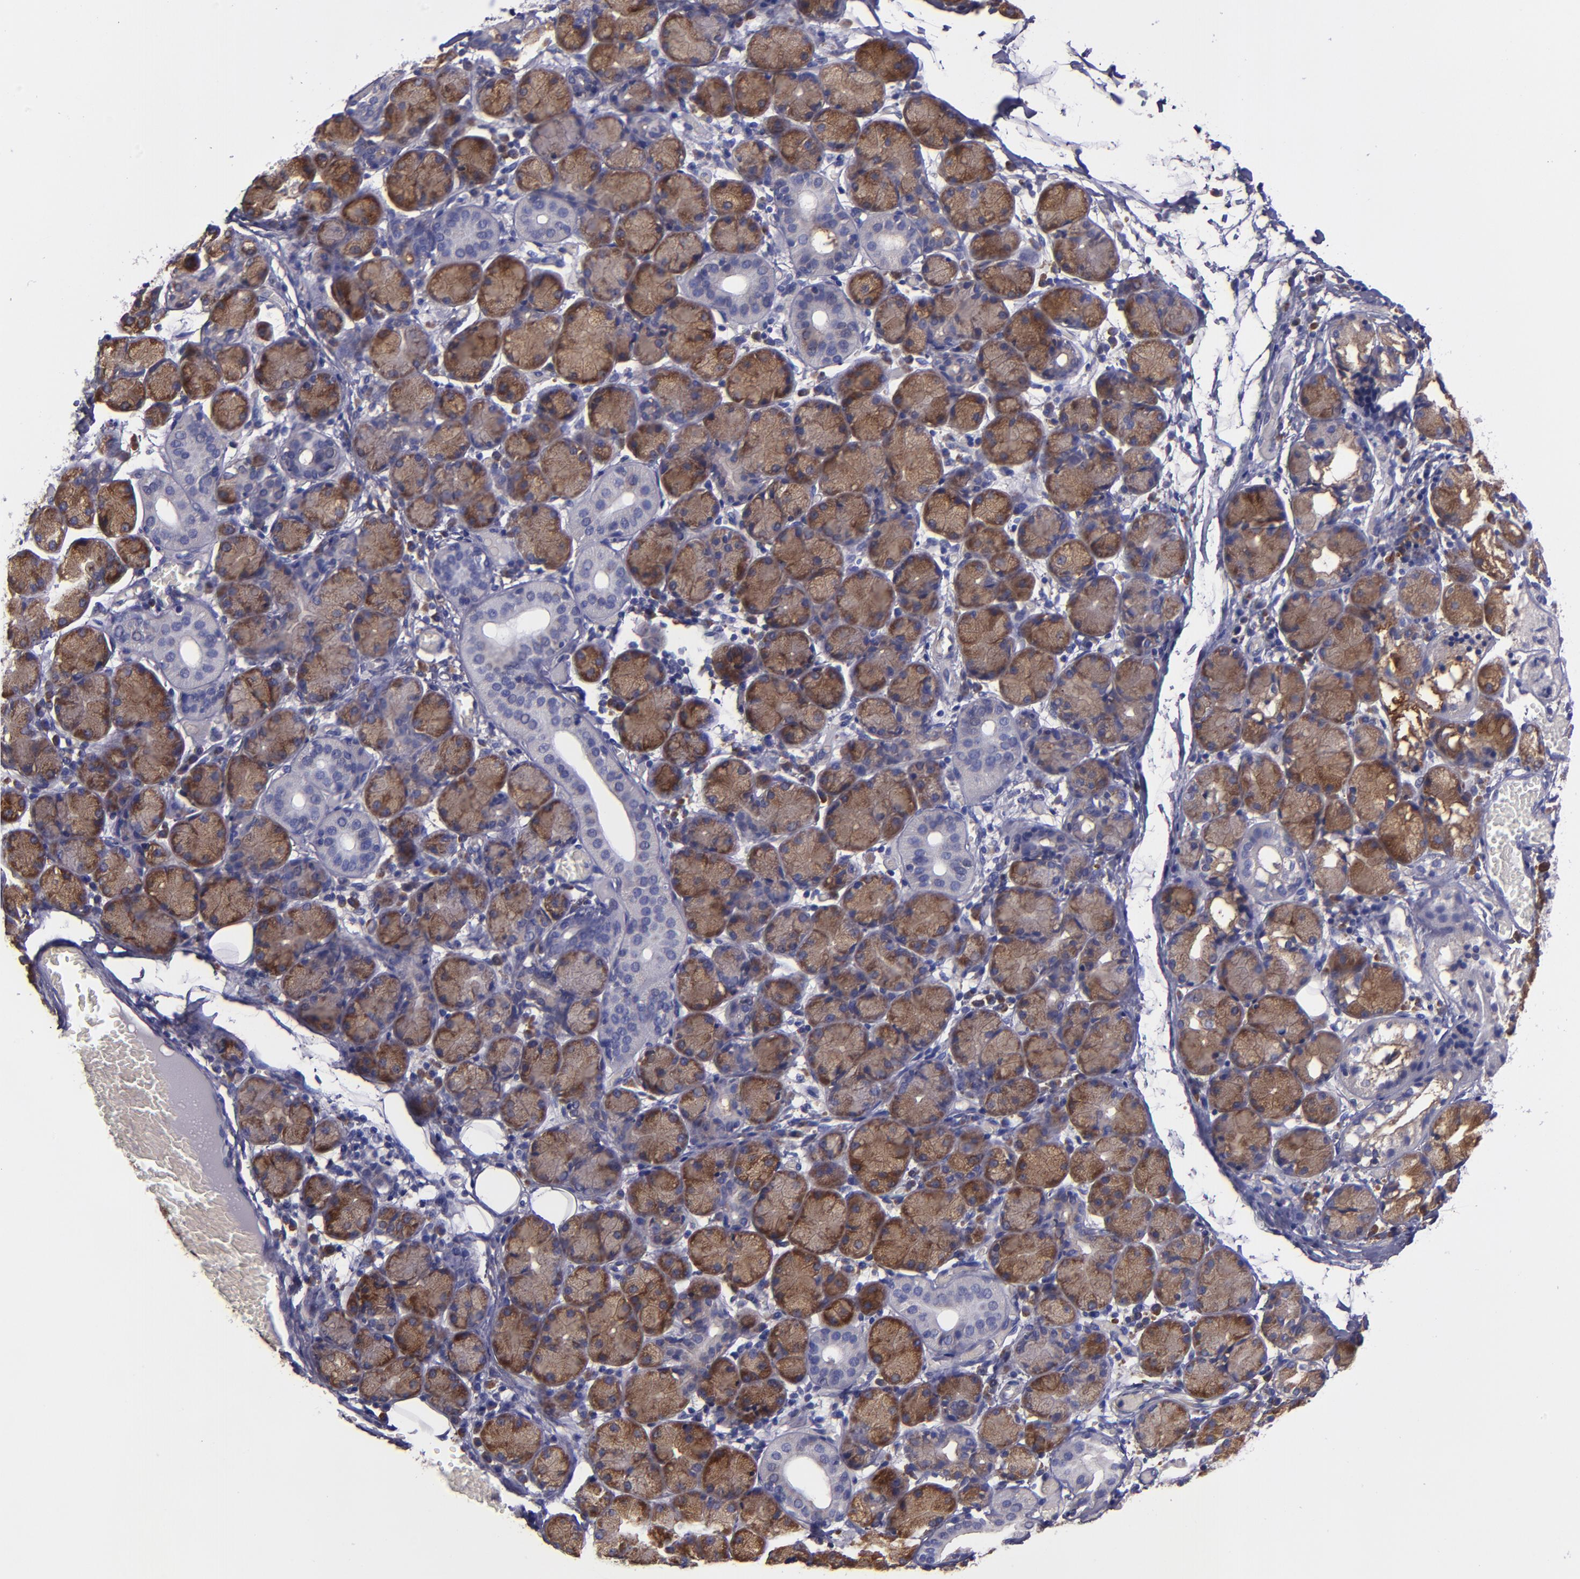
{"staining": {"intensity": "weak", "quantity": "25%-75%", "location": "cytoplasmic/membranous"}, "tissue": "salivary gland", "cell_type": "Glandular cells", "image_type": "normal", "snomed": [{"axis": "morphology", "description": "Normal tissue, NOS"}, {"axis": "topography", "description": "Salivary gland"}], "caption": "An IHC micrograph of normal tissue is shown. Protein staining in brown highlights weak cytoplasmic/membranous positivity in salivary gland within glandular cells. Nuclei are stained in blue.", "gene": "CARS1", "patient": {"sex": "female", "age": 24}}